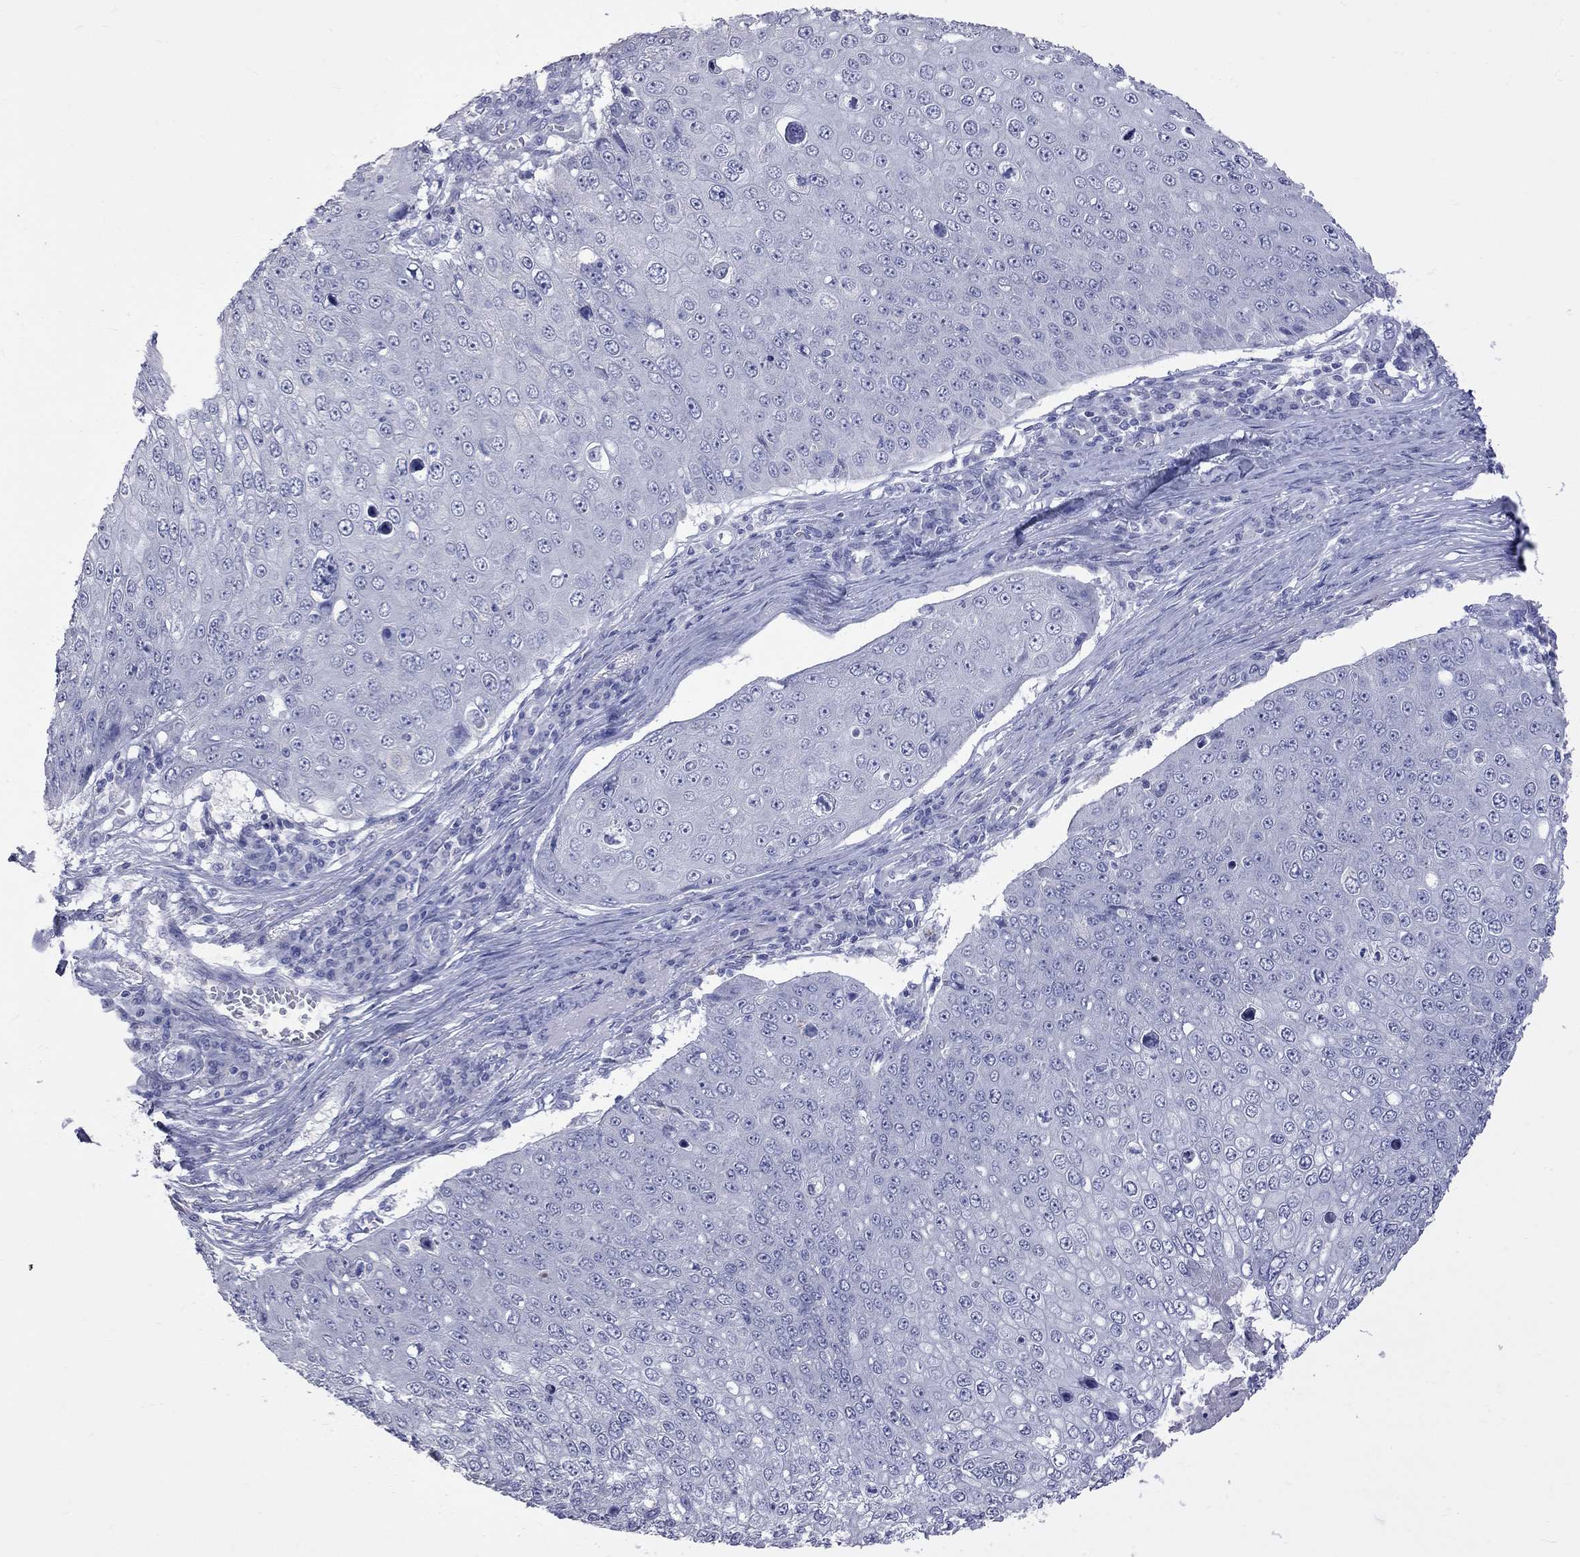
{"staining": {"intensity": "negative", "quantity": "none", "location": "none"}, "tissue": "skin cancer", "cell_type": "Tumor cells", "image_type": "cancer", "snomed": [{"axis": "morphology", "description": "Squamous cell carcinoma, NOS"}, {"axis": "topography", "description": "Skin"}], "caption": "Immunohistochemical staining of human skin cancer (squamous cell carcinoma) displays no significant positivity in tumor cells.", "gene": "KCND2", "patient": {"sex": "male", "age": 71}}